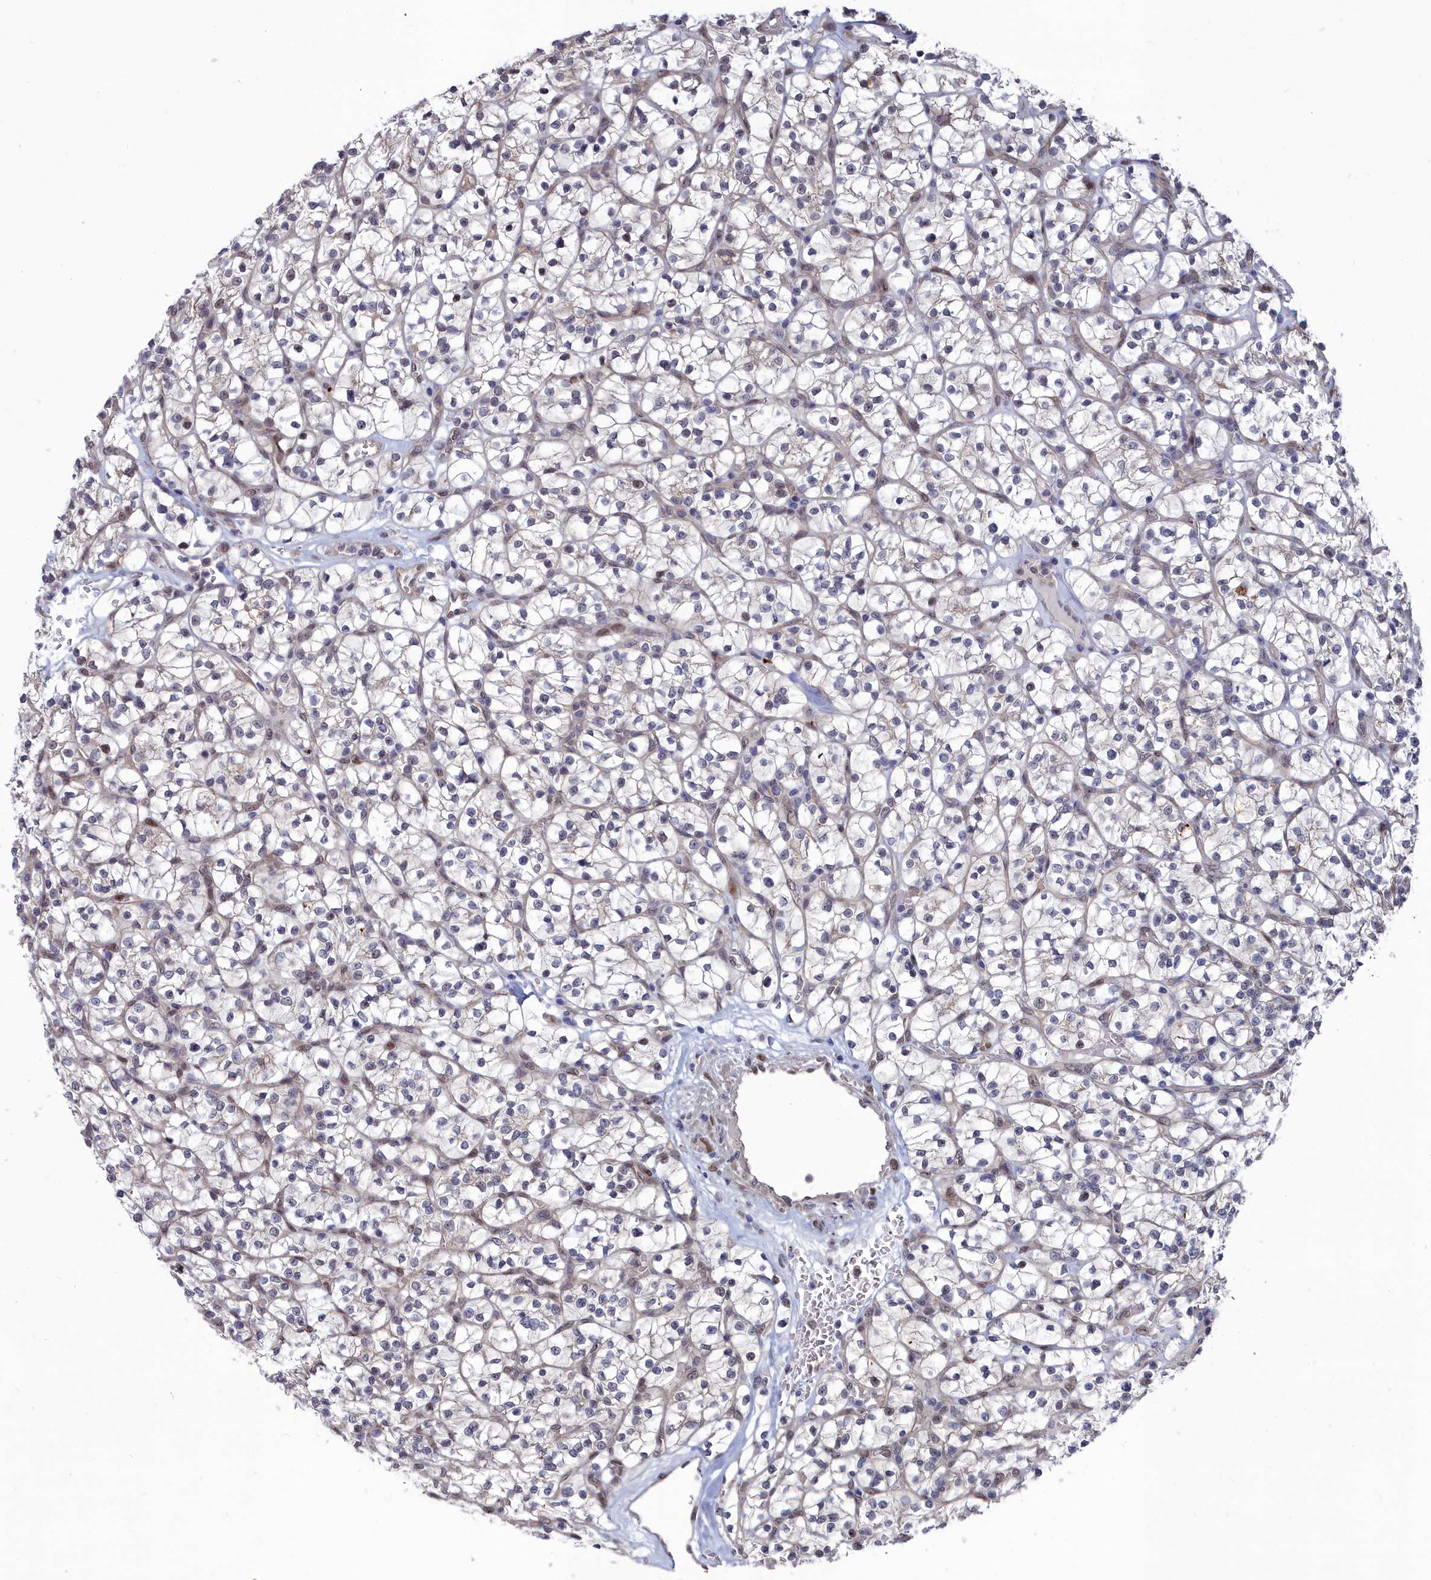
{"staining": {"intensity": "negative", "quantity": "none", "location": "none"}, "tissue": "renal cancer", "cell_type": "Tumor cells", "image_type": "cancer", "snomed": [{"axis": "morphology", "description": "Adenocarcinoma, NOS"}, {"axis": "topography", "description": "Kidney"}], "caption": "This is an IHC histopathology image of human adenocarcinoma (renal). There is no positivity in tumor cells.", "gene": "RPS27A", "patient": {"sex": "female", "age": 64}}